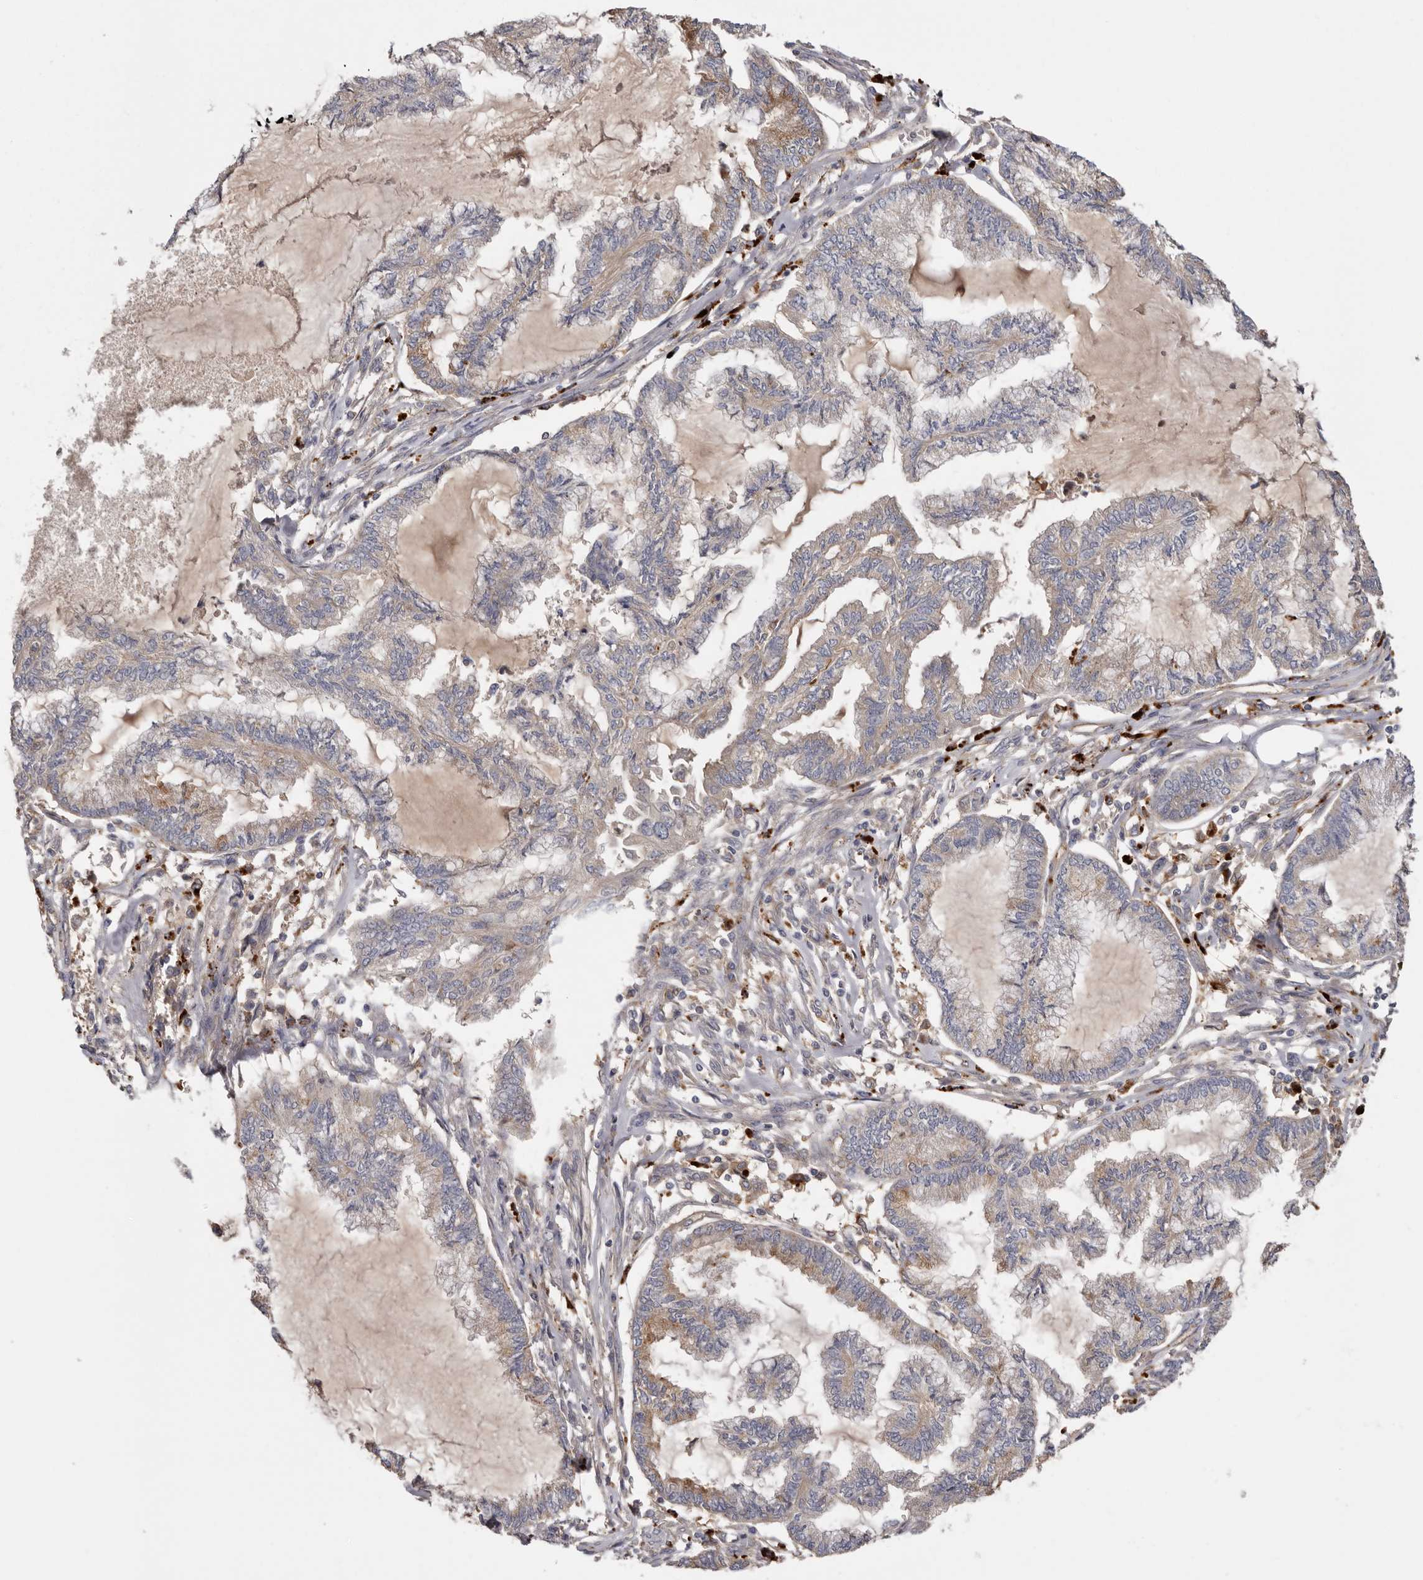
{"staining": {"intensity": "moderate", "quantity": "<25%", "location": "cytoplasmic/membranous"}, "tissue": "endometrial cancer", "cell_type": "Tumor cells", "image_type": "cancer", "snomed": [{"axis": "morphology", "description": "Adenocarcinoma, NOS"}, {"axis": "topography", "description": "Endometrium"}], "caption": "Immunohistochemical staining of endometrial cancer (adenocarcinoma) demonstrates moderate cytoplasmic/membranous protein staining in about <25% of tumor cells.", "gene": "INKA2", "patient": {"sex": "female", "age": 86}}